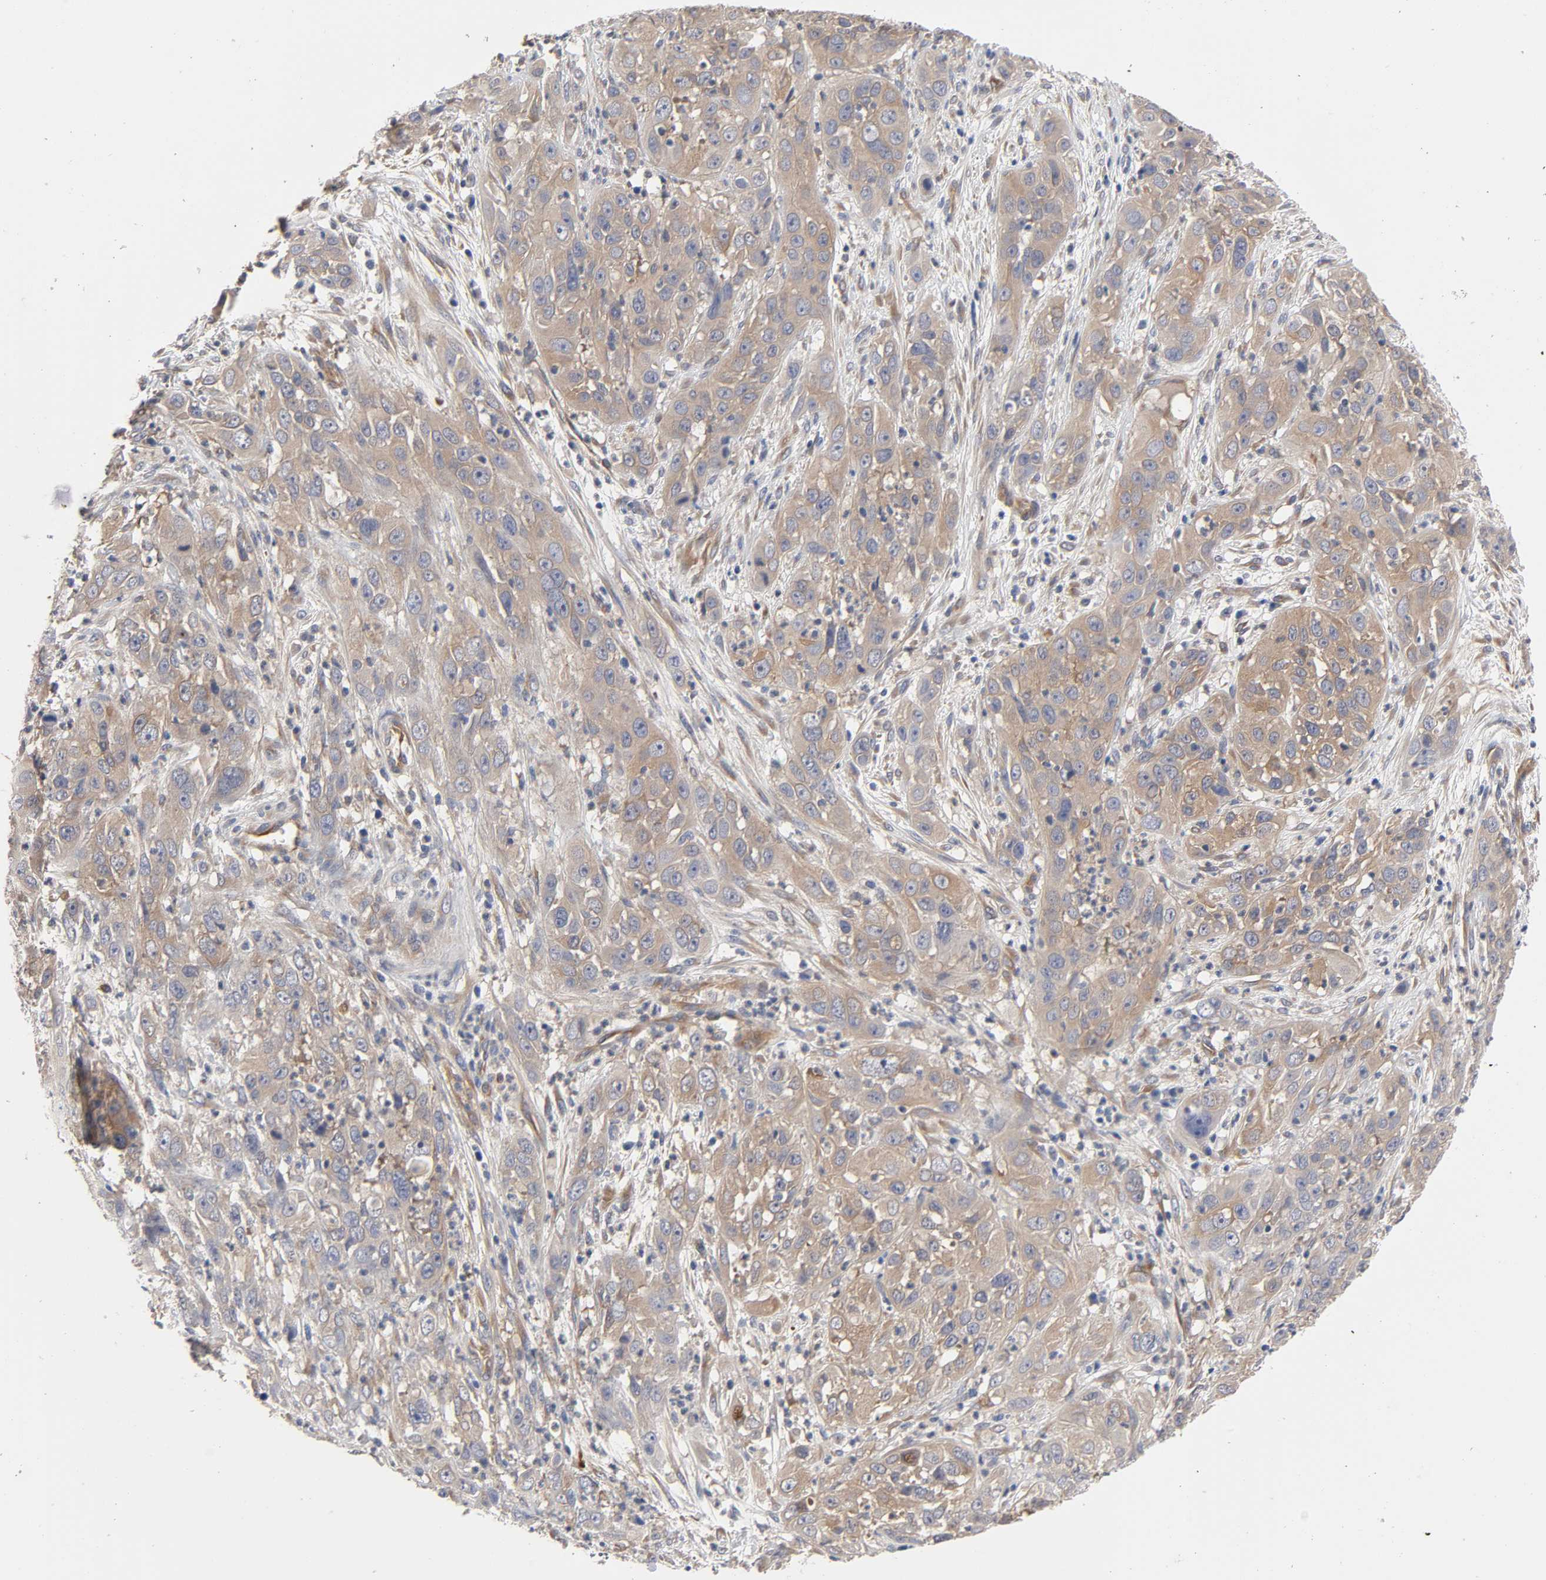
{"staining": {"intensity": "moderate", "quantity": ">75%", "location": "cytoplasmic/membranous"}, "tissue": "cervical cancer", "cell_type": "Tumor cells", "image_type": "cancer", "snomed": [{"axis": "morphology", "description": "Squamous cell carcinoma, NOS"}, {"axis": "topography", "description": "Cervix"}], "caption": "Squamous cell carcinoma (cervical) tissue shows moderate cytoplasmic/membranous positivity in about >75% of tumor cells", "gene": "RAB13", "patient": {"sex": "female", "age": 32}}